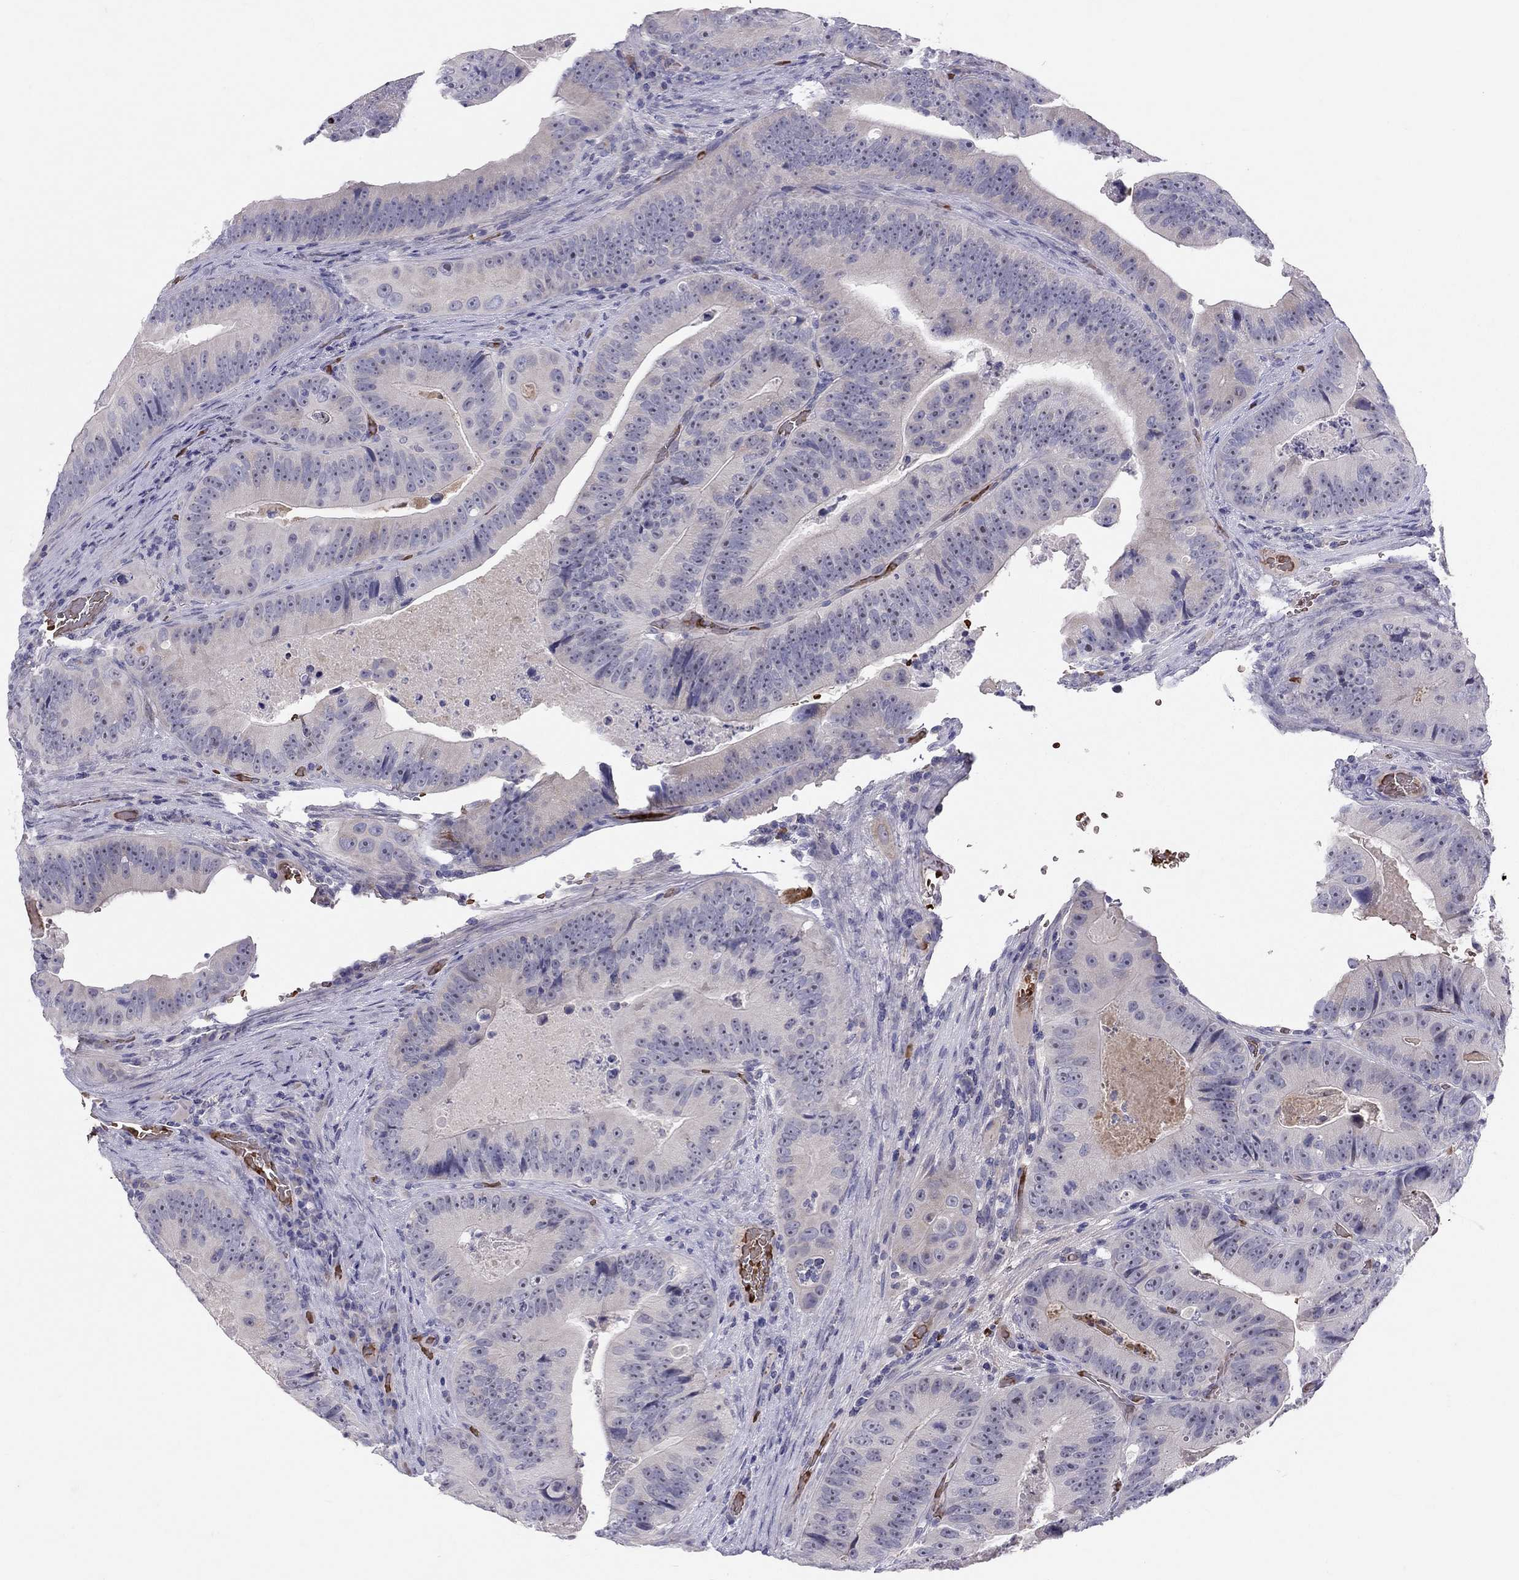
{"staining": {"intensity": "negative", "quantity": "none", "location": "none"}, "tissue": "colorectal cancer", "cell_type": "Tumor cells", "image_type": "cancer", "snomed": [{"axis": "morphology", "description": "Adenocarcinoma, NOS"}, {"axis": "topography", "description": "Colon"}], "caption": "High magnification brightfield microscopy of adenocarcinoma (colorectal) stained with DAB (brown) and counterstained with hematoxylin (blue): tumor cells show no significant positivity.", "gene": "FRMD1", "patient": {"sex": "female", "age": 86}}